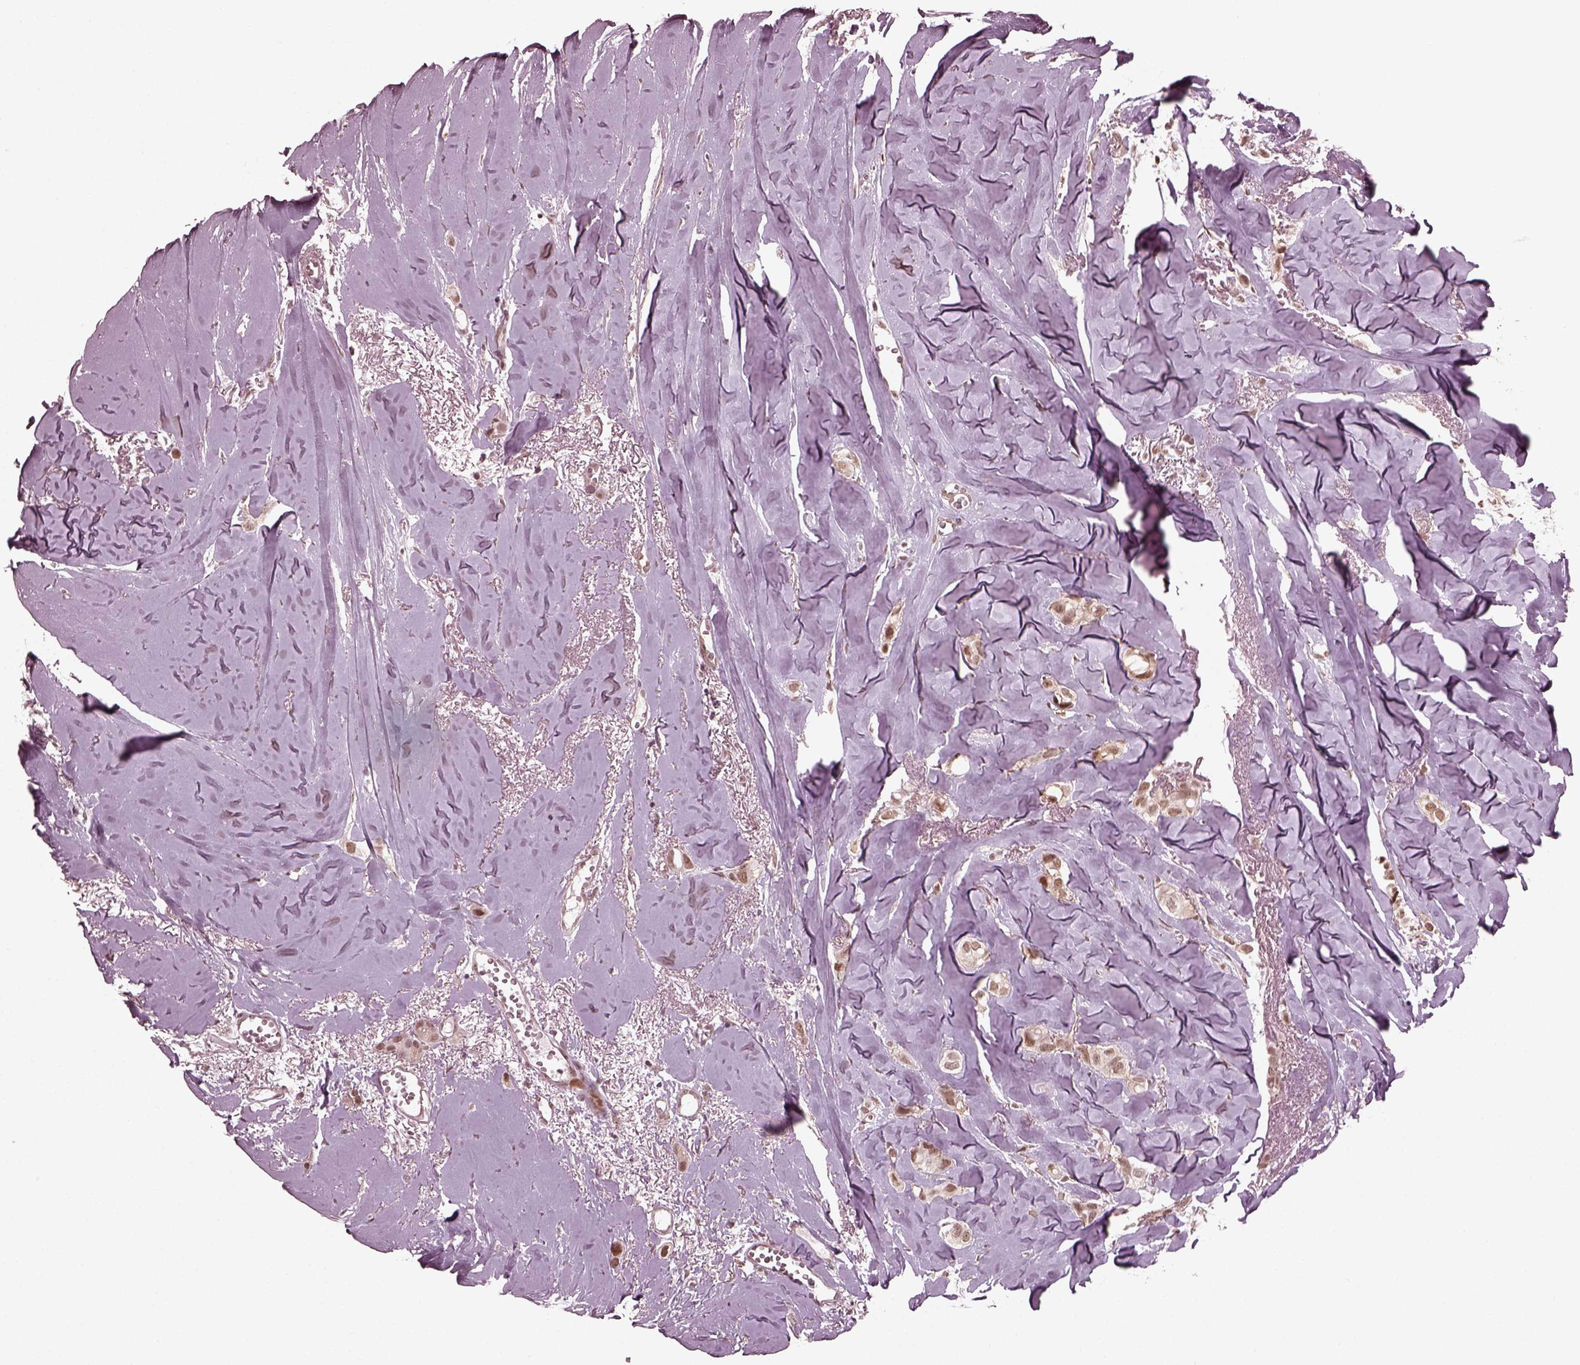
{"staining": {"intensity": "moderate", "quantity": "25%-75%", "location": "cytoplasmic/membranous,nuclear"}, "tissue": "breast cancer", "cell_type": "Tumor cells", "image_type": "cancer", "snomed": [{"axis": "morphology", "description": "Duct carcinoma"}, {"axis": "topography", "description": "Breast"}], "caption": "Breast invasive ductal carcinoma tissue shows moderate cytoplasmic/membranous and nuclear staining in approximately 25%-75% of tumor cells, visualized by immunohistochemistry.", "gene": "TRIB3", "patient": {"sex": "female", "age": 85}}